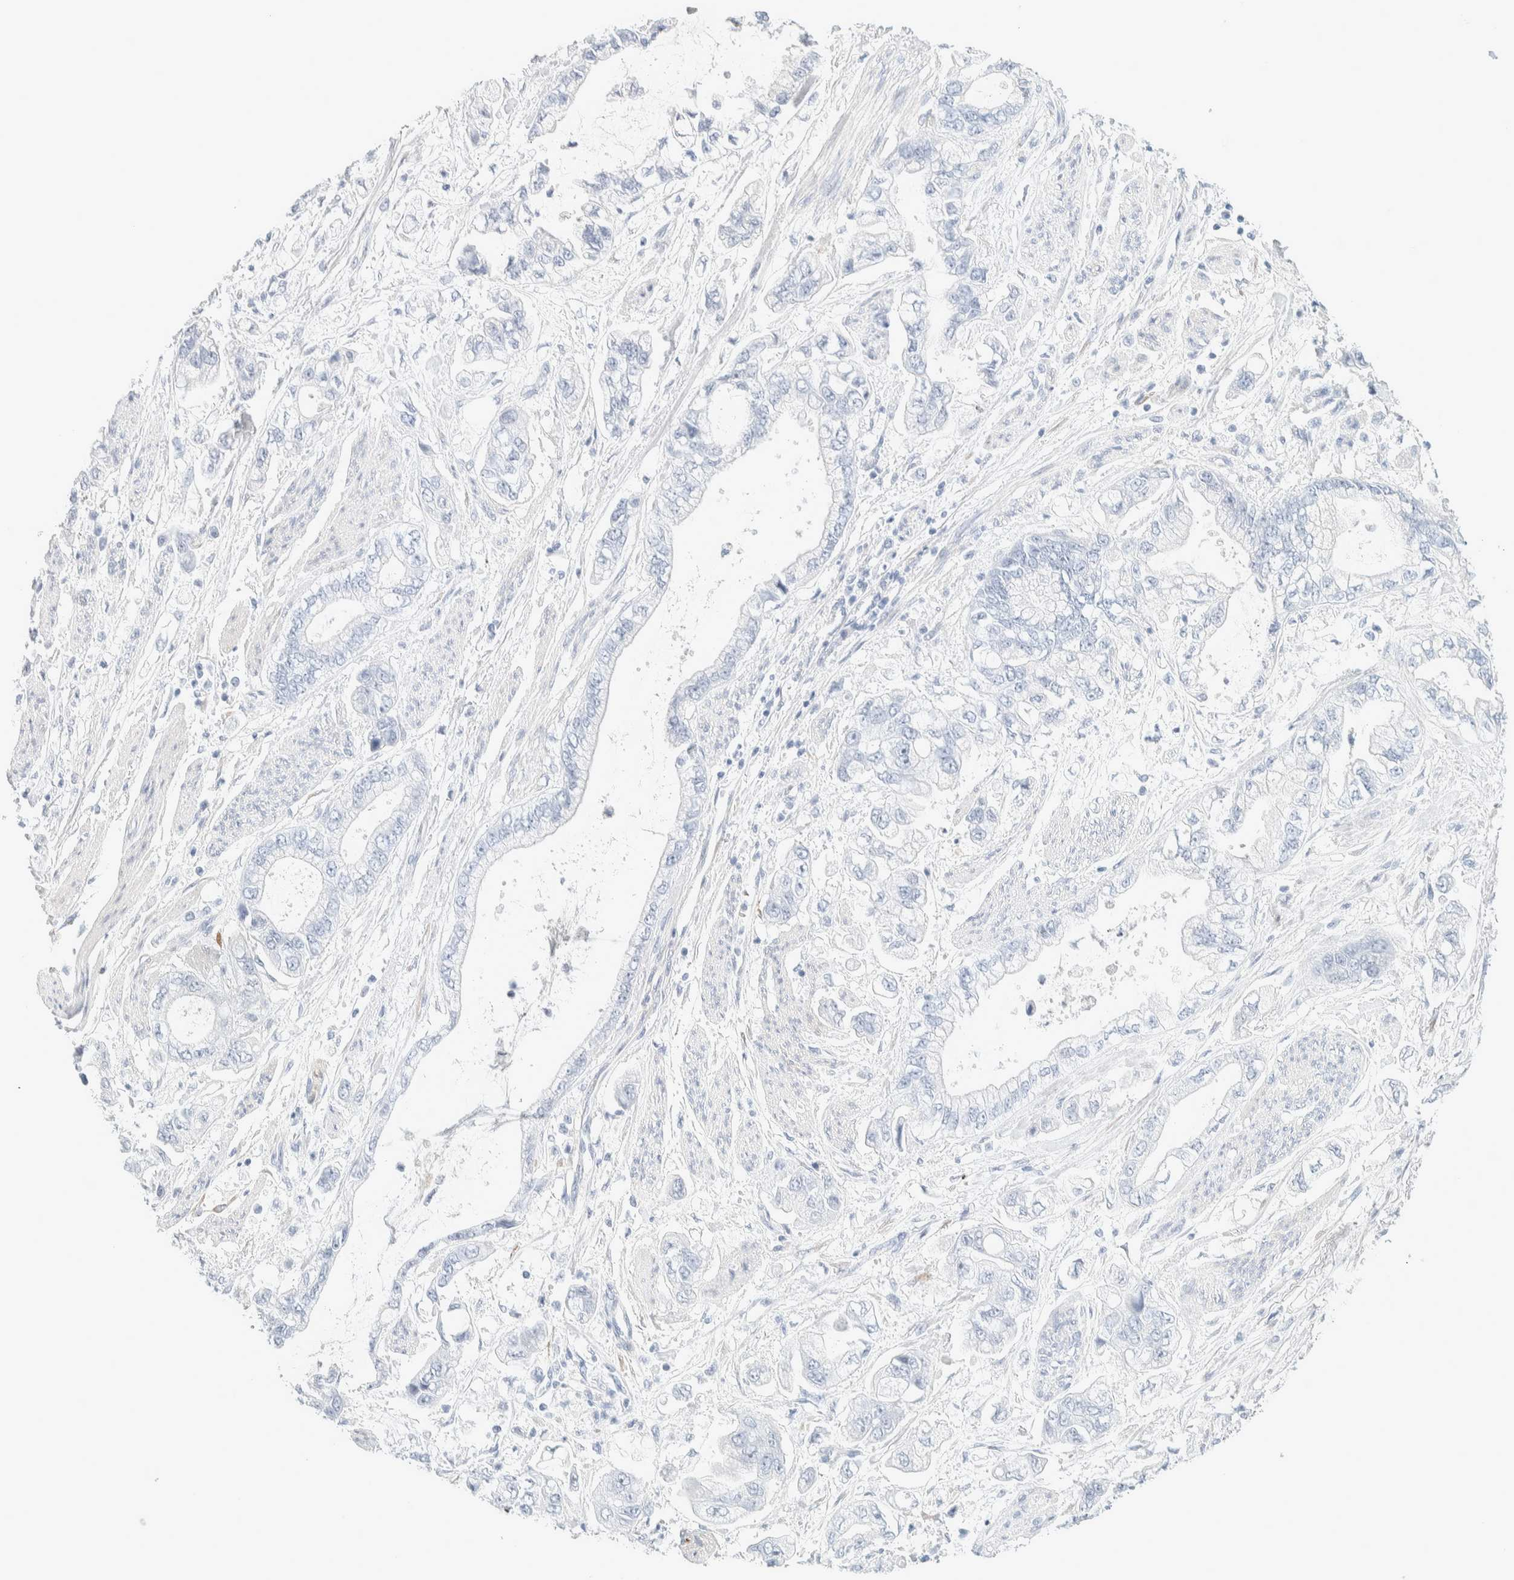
{"staining": {"intensity": "negative", "quantity": "none", "location": "none"}, "tissue": "stomach cancer", "cell_type": "Tumor cells", "image_type": "cancer", "snomed": [{"axis": "morphology", "description": "Normal tissue, NOS"}, {"axis": "morphology", "description": "Adenocarcinoma, NOS"}, {"axis": "topography", "description": "Stomach"}], "caption": "High power microscopy image of an immunohistochemistry (IHC) image of stomach cancer (adenocarcinoma), revealing no significant staining in tumor cells.", "gene": "ATCAY", "patient": {"sex": "male", "age": 62}}